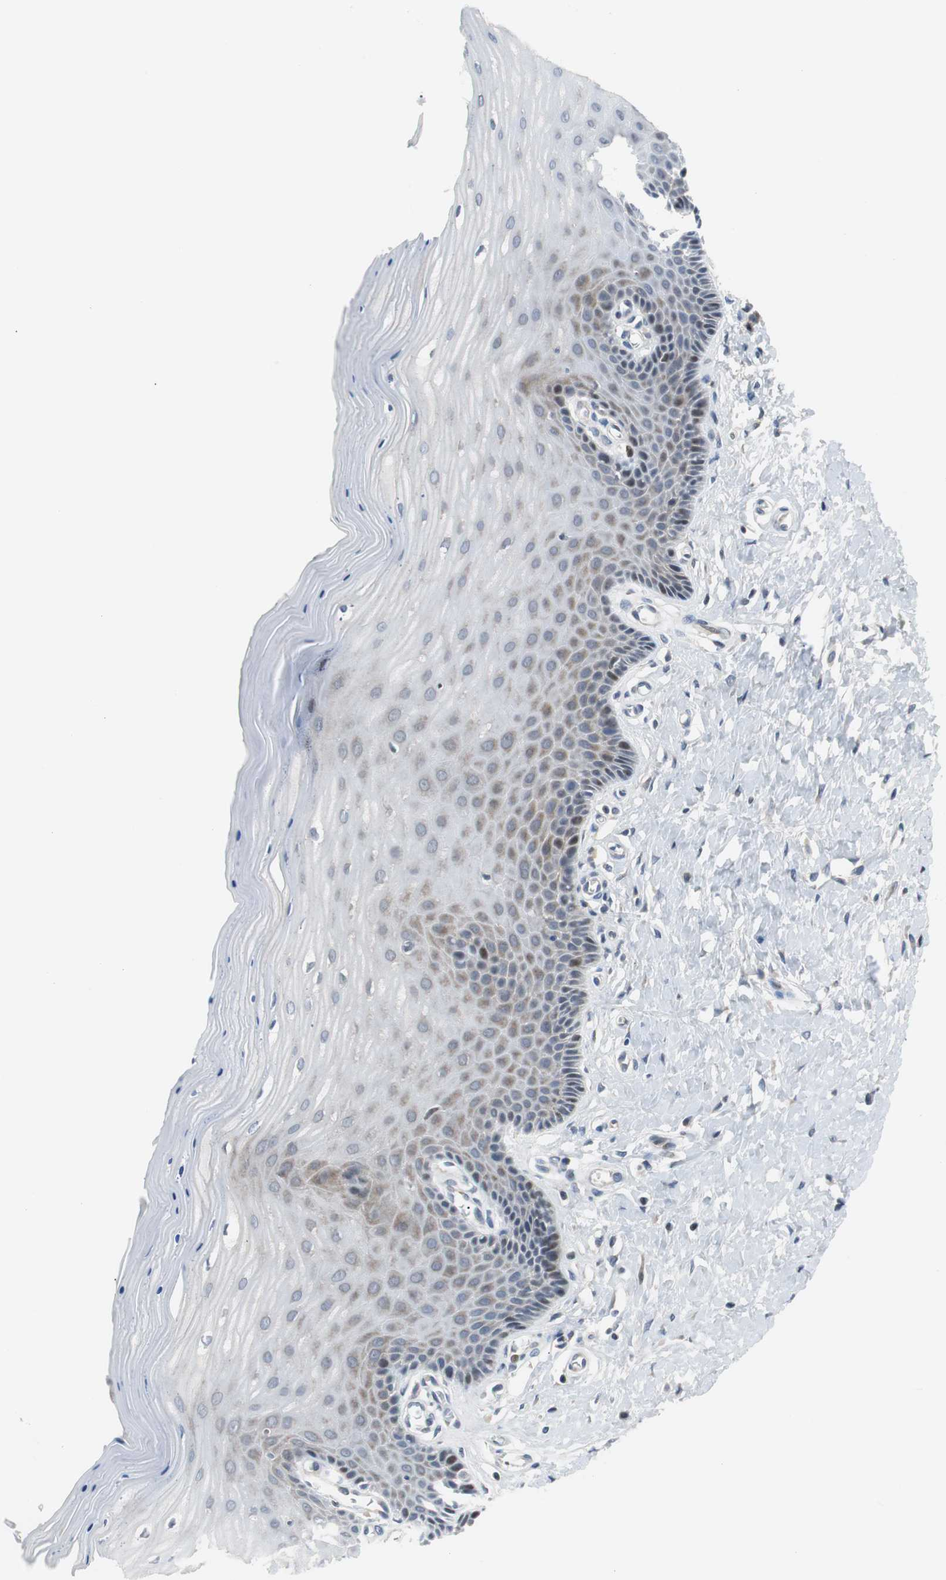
{"staining": {"intensity": "moderate", "quantity": "<25%", "location": "nuclear"}, "tissue": "cervix", "cell_type": "Glandular cells", "image_type": "normal", "snomed": [{"axis": "morphology", "description": "Normal tissue, NOS"}, {"axis": "topography", "description": "Cervix"}], "caption": "Moderate nuclear positivity for a protein is identified in about <25% of glandular cells of unremarkable cervix using immunohistochemistry.", "gene": "MAP2K4", "patient": {"sex": "female", "age": 55}}